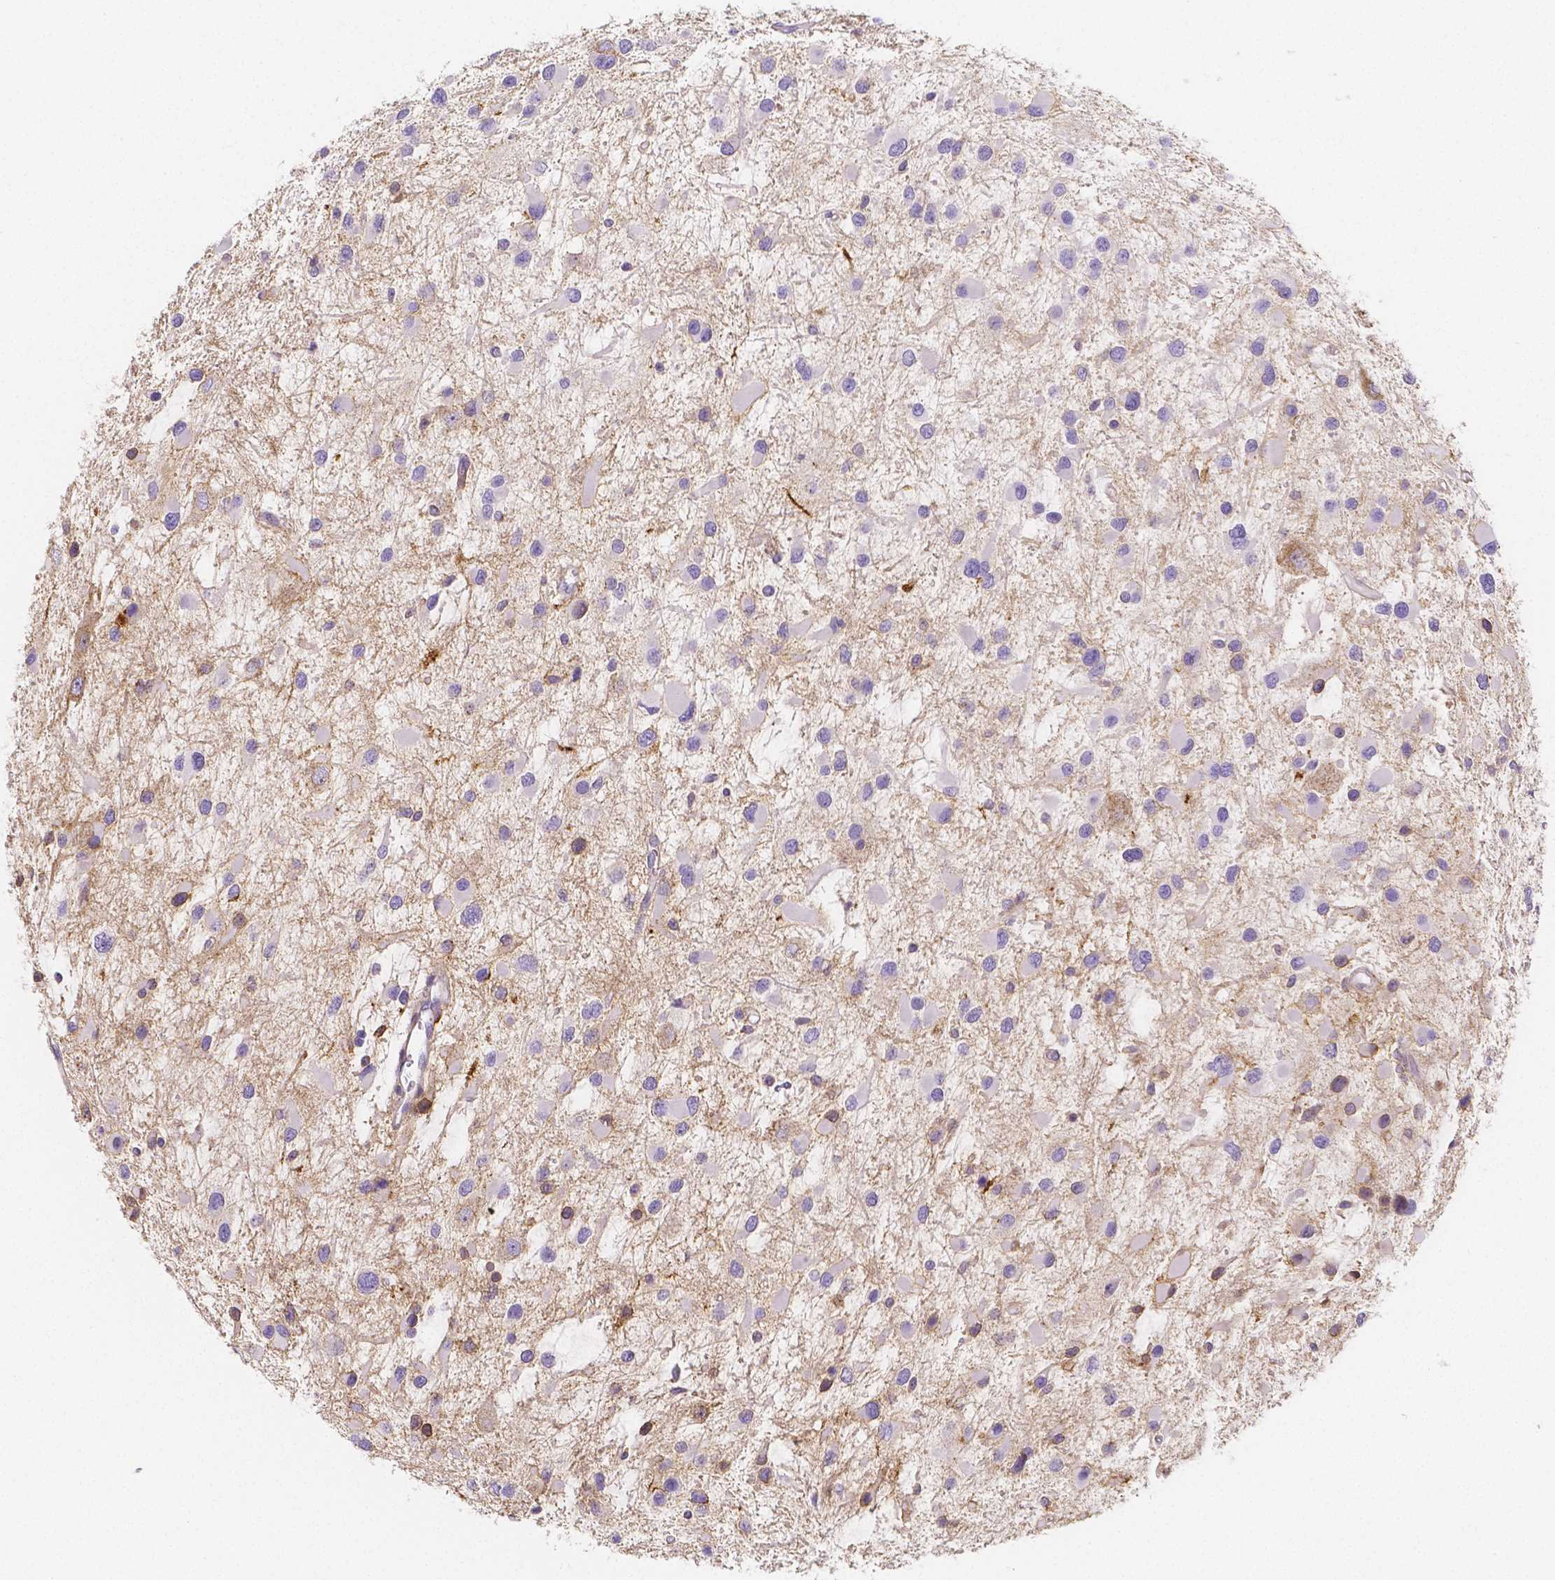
{"staining": {"intensity": "negative", "quantity": "none", "location": "none"}, "tissue": "glioma", "cell_type": "Tumor cells", "image_type": "cancer", "snomed": [{"axis": "morphology", "description": "Glioma, malignant, Low grade"}, {"axis": "topography", "description": "Brain"}], "caption": "High magnification brightfield microscopy of glioma stained with DAB (3,3'-diaminobenzidine) (brown) and counterstained with hematoxylin (blue): tumor cells show no significant staining.", "gene": "GABRD", "patient": {"sex": "female", "age": 32}}